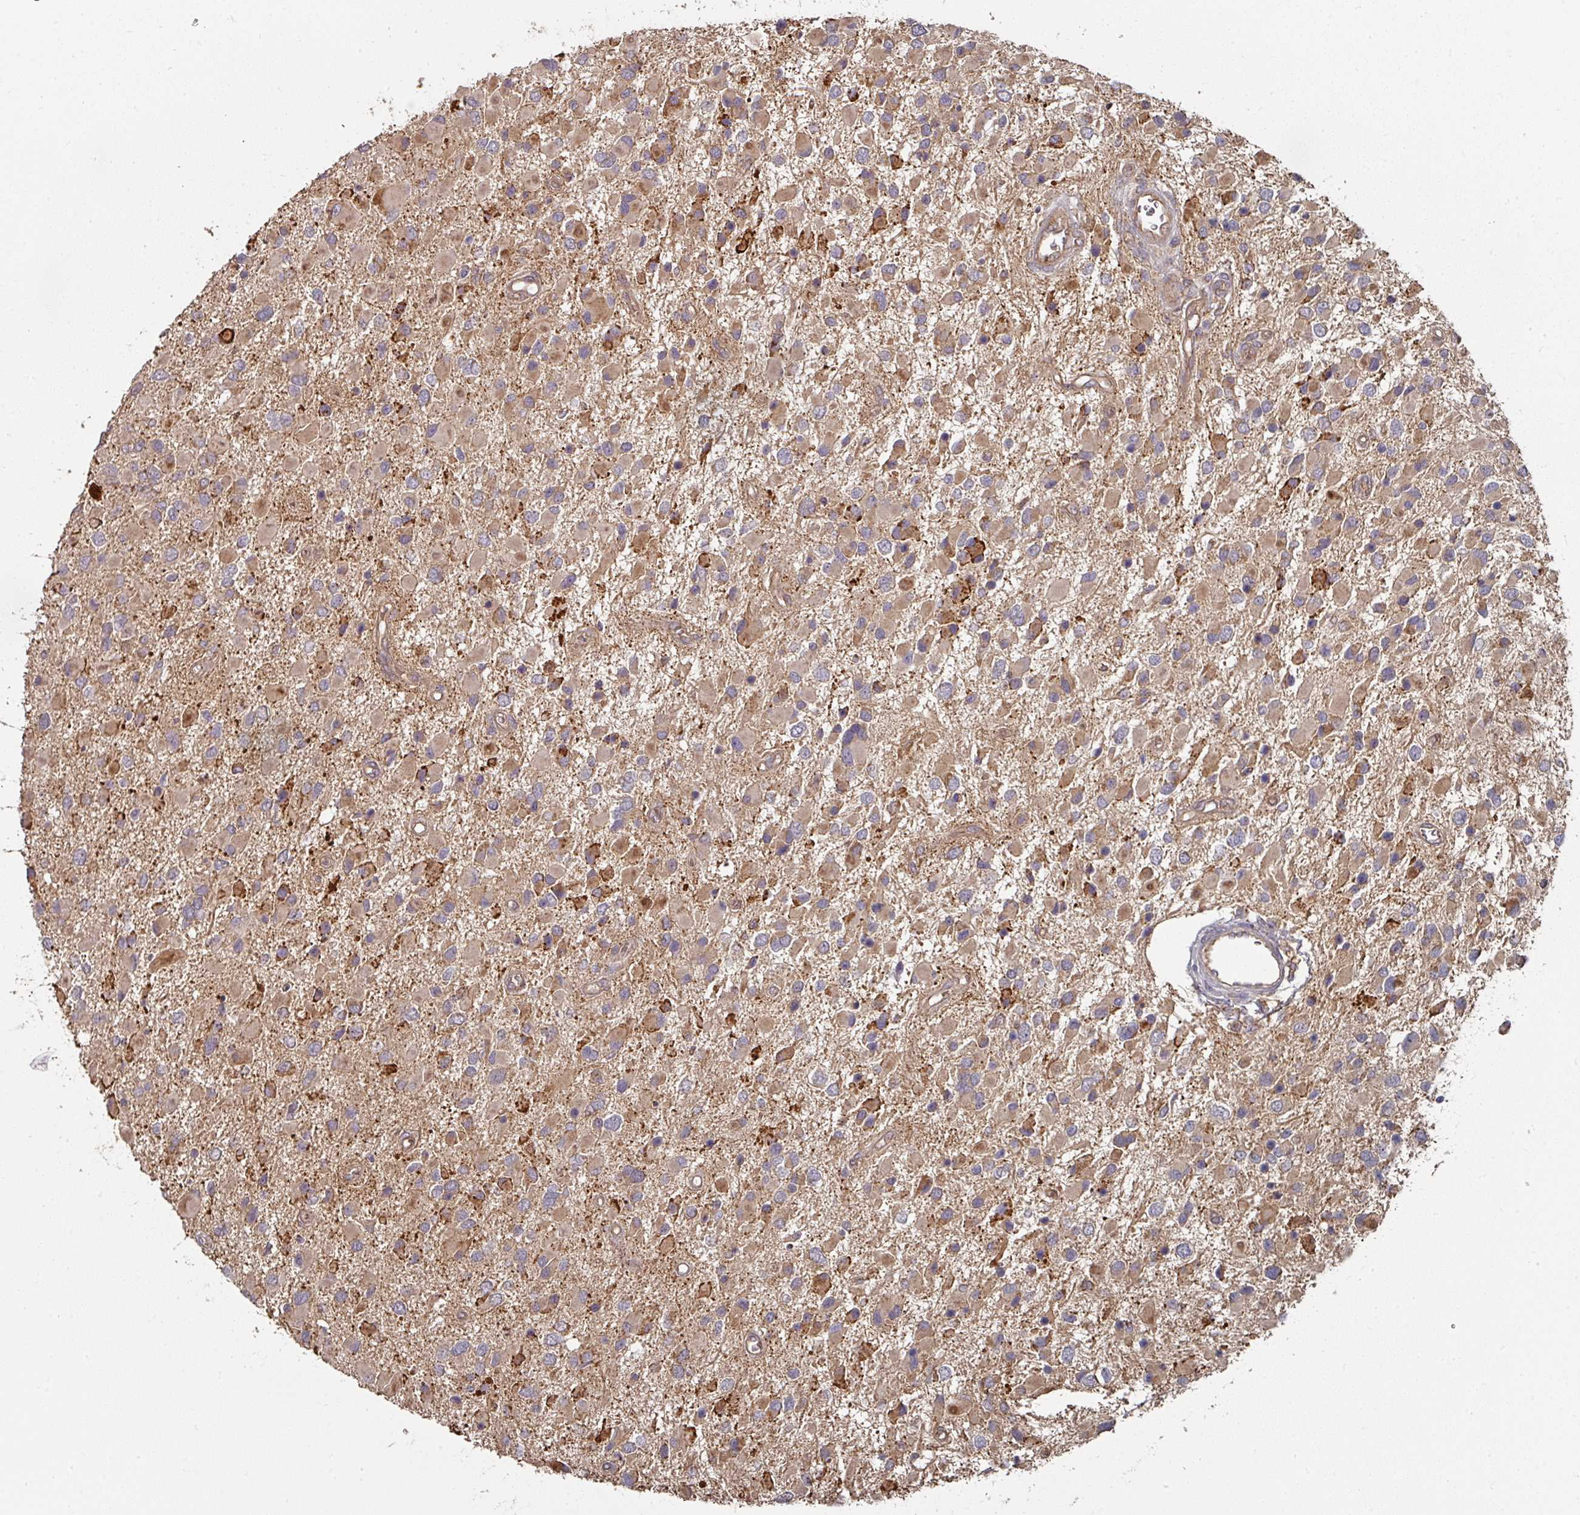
{"staining": {"intensity": "moderate", "quantity": ">75%", "location": "cytoplasmic/membranous"}, "tissue": "glioma", "cell_type": "Tumor cells", "image_type": "cancer", "snomed": [{"axis": "morphology", "description": "Glioma, malignant, High grade"}, {"axis": "topography", "description": "Brain"}], "caption": "Immunohistochemical staining of glioma demonstrates medium levels of moderate cytoplasmic/membranous protein staining in approximately >75% of tumor cells.", "gene": "DNAJC7", "patient": {"sex": "male", "age": 53}}